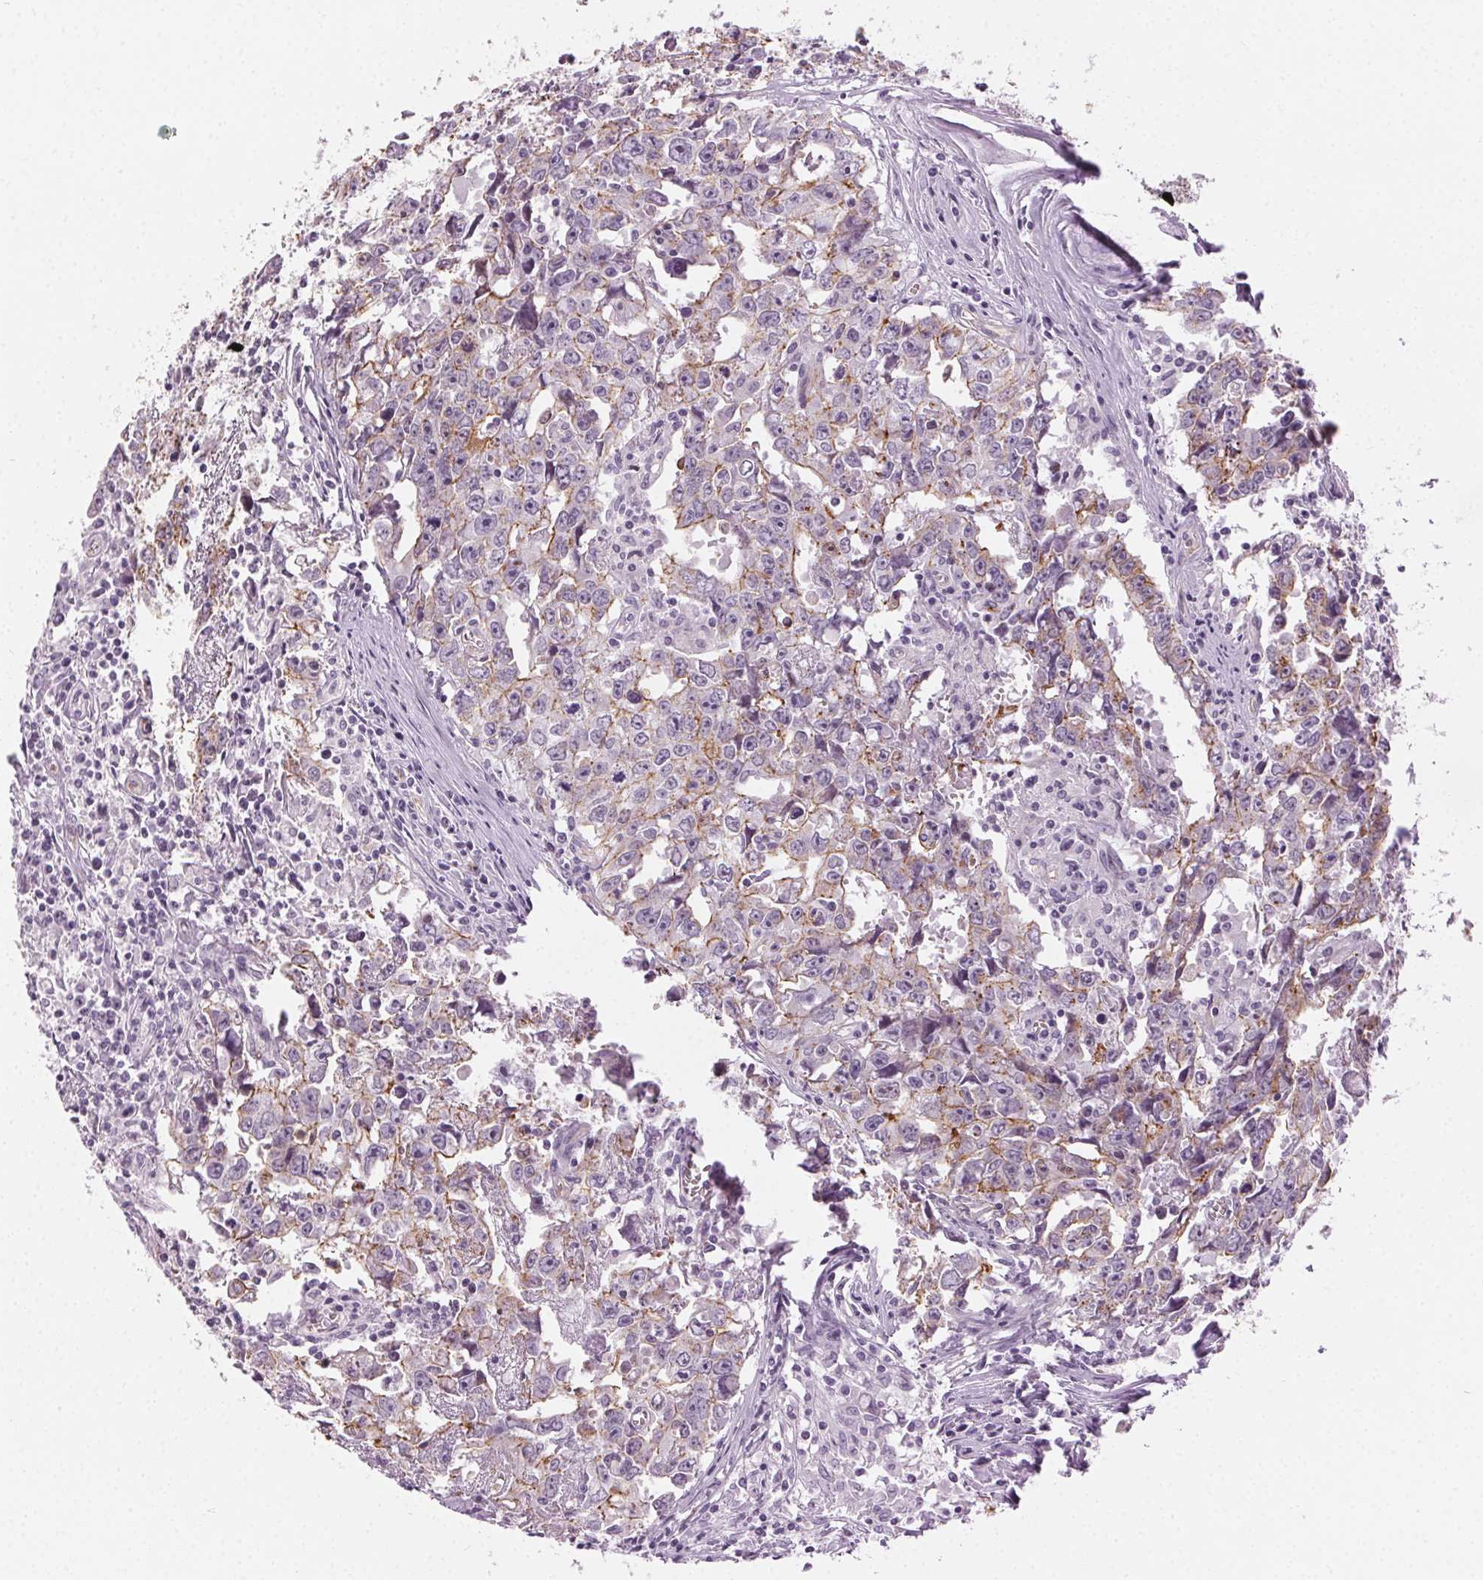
{"staining": {"intensity": "moderate", "quantity": "25%-75%", "location": "cytoplasmic/membranous"}, "tissue": "testis cancer", "cell_type": "Tumor cells", "image_type": "cancer", "snomed": [{"axis": "morphology", "description": "Carcinoma, Embryonal, NOS"}, {"axis": "topography", "description": "Testis"}], "caption": "Protein expression analysis of human testis embryonal carcinoma reveals moderate cytoplasmic/membranous staining in about 25%-75% of tumor cells.", "gene": "AIF1L", "patient": {"sex": "male", "age": 22}}